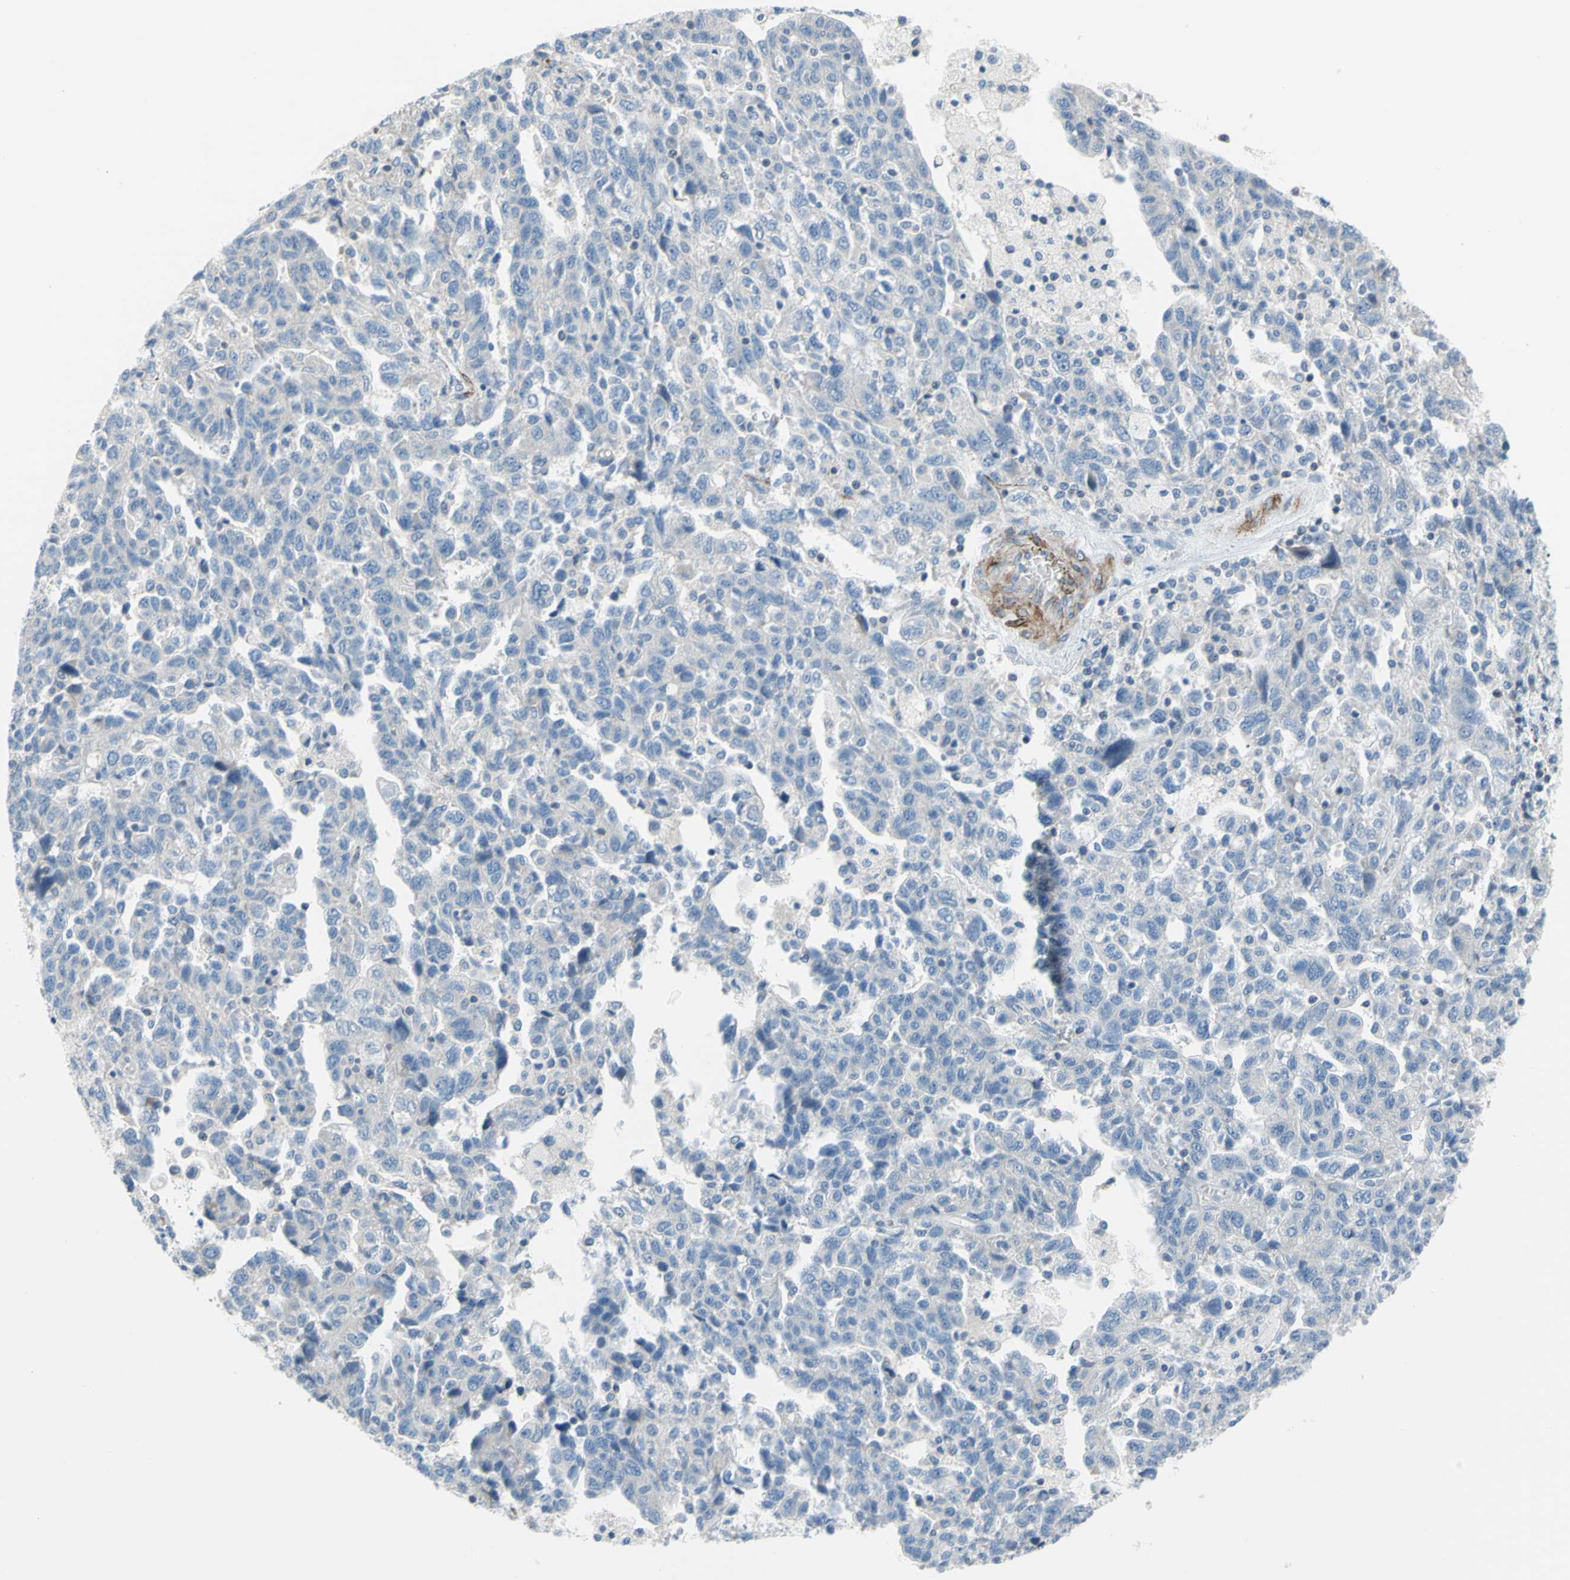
{"staining": {"intensity": "negative", "quantity": "none", "location": "none"}, "tissue": "ovarian cancer", "cell_type": "Tumor cells", "image_type": "cancer", "snomed": [{"axis": "morphology", "description": "Carcinoma, NOS"}, {"axis": "morphology", "description": "Cystadenocarcinoma, serous, NOS"}, {"axis": "topography", "description": "Ovary"}], "caption": "This is a micrograph of immunohistochemistry staining of ovarian cancer, which shows no expression in tumor cells. The staining was performed using DAB to visualize the protein expression in brown, while the nuclei were stained in blue with hematoxylin (Magnification: 20x).", "gene": "PRRG2", "patient": {"sex": "female", "age": 69}}